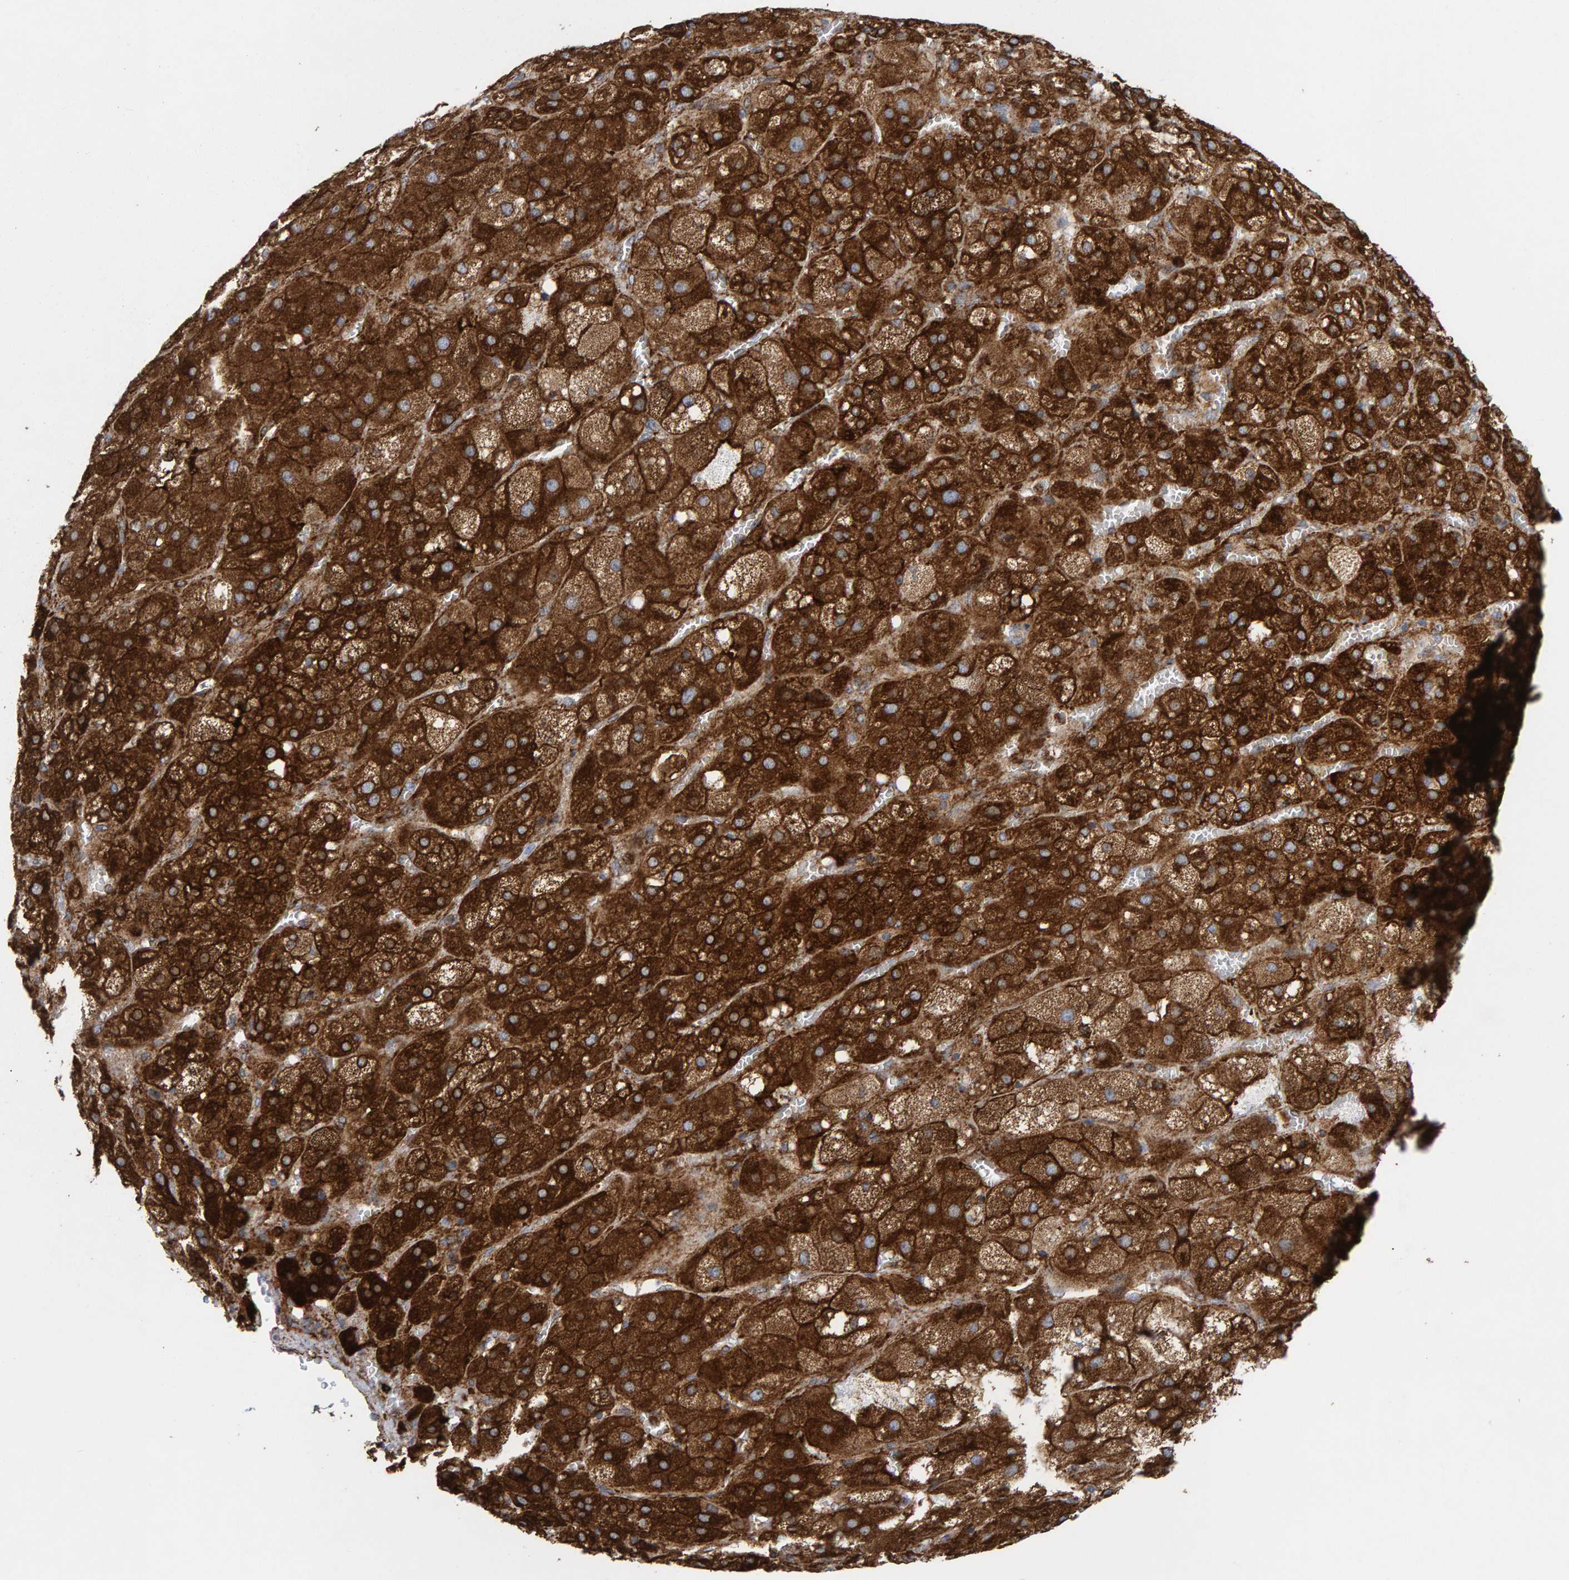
{"staining": {"intensity": "strong", "quantity": ">75%", "location": "cytoplasmic/membranous"}, "tissue": "adrenal gland", "cell_type": "Glandular cells", "image_type": "normal", "snomed": [{"axis": "morphology", "description": "Normal tissue, NOS"}, {"axis": "topography", "description": "Adrenal gland"}], "caption": "Protein expression analysis of benign human adrenal gland reveals strong cytoplasmic/membranous expression in about >75% of glandular cells. The protein of interest is shown in brown color, while the nuclei are stained blue.", "gene": "MVP", "patient": {"sex": "female", "age": 47}}